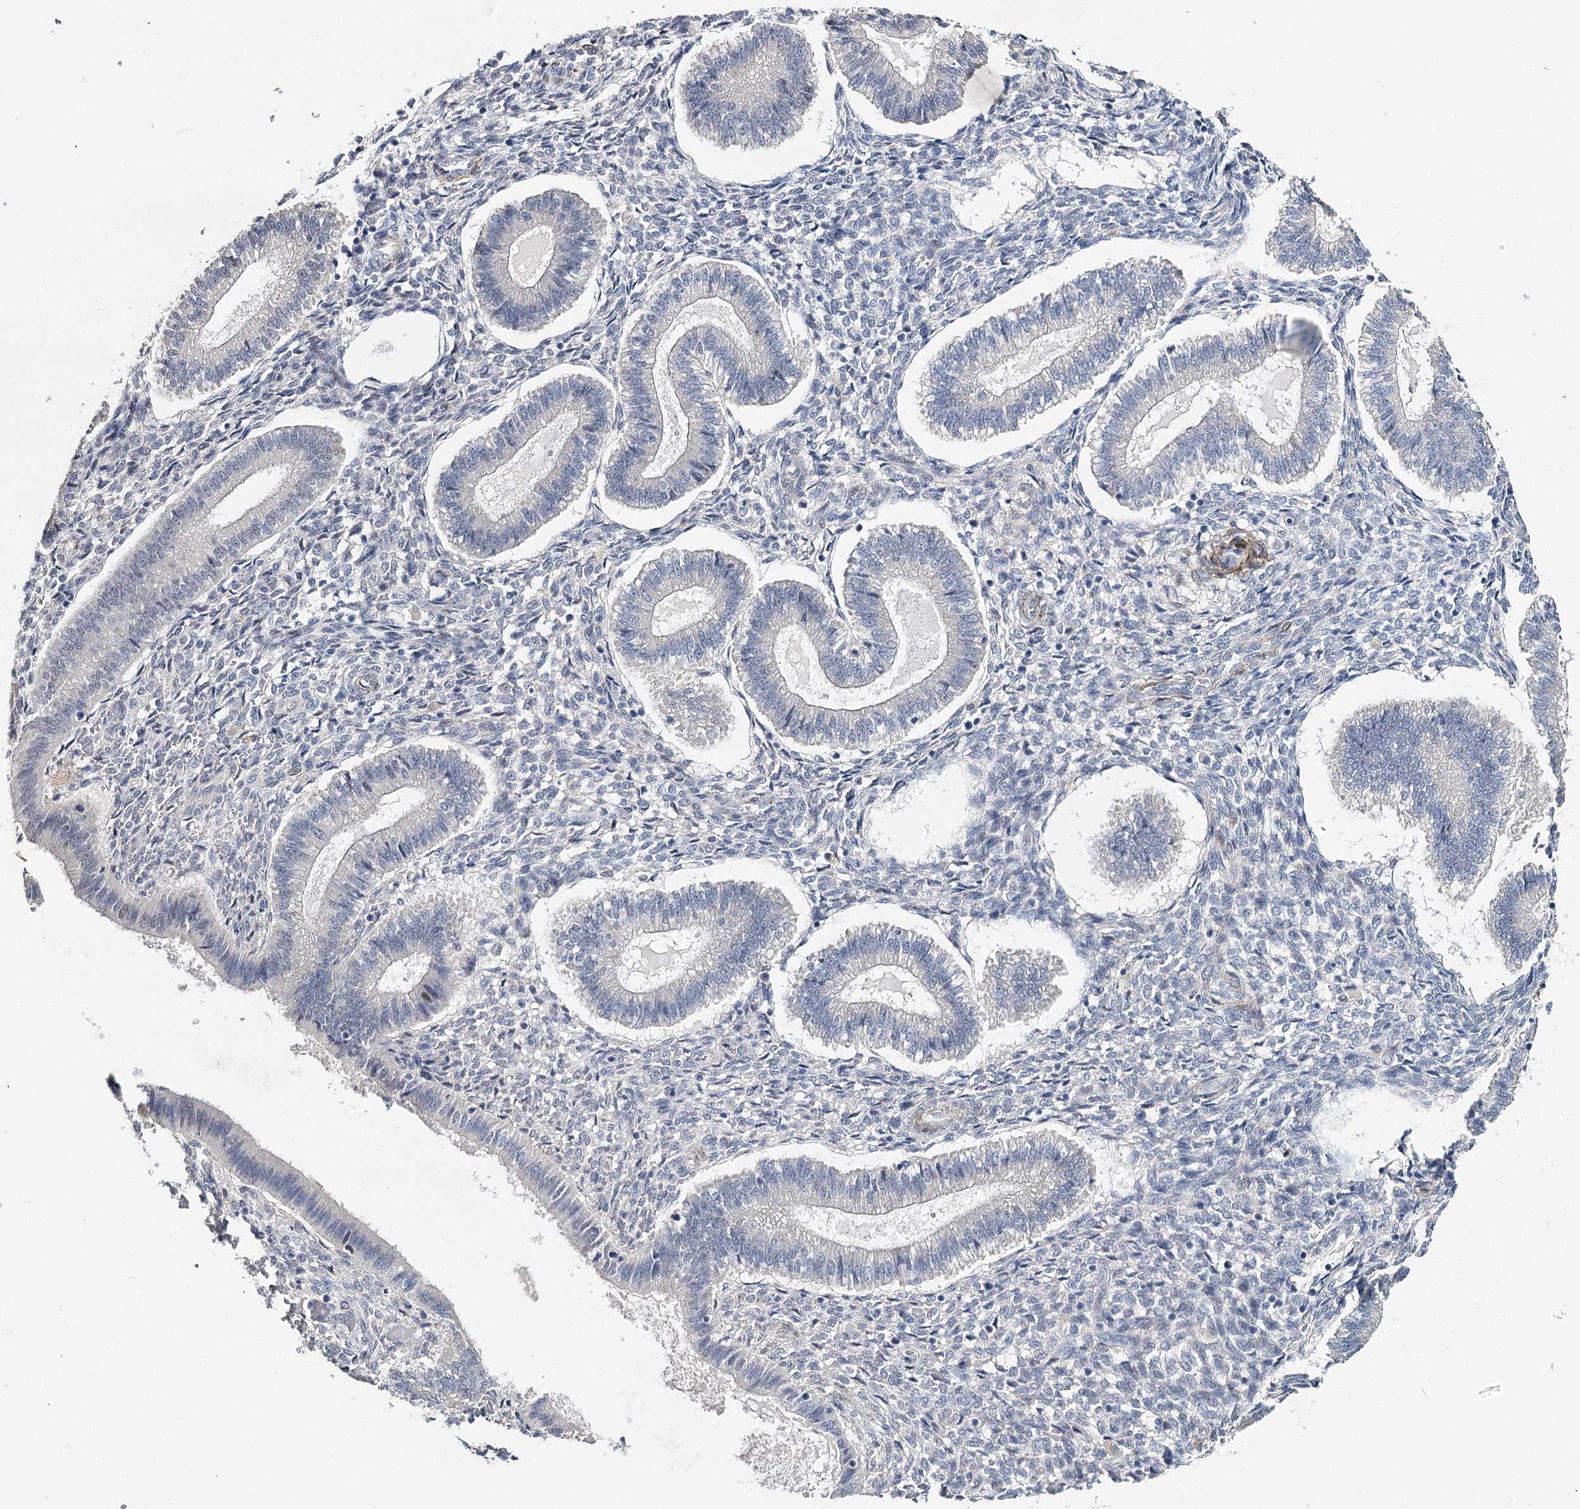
{"staining": {"intensity": "negative", "quantity": "none", "location": "none"}, "tissue": "endometrium", "cell_type": "Cells in endometrial stroma", "image_type": "normal", "snomed": [{"axis": "morphology", "description": "Normal tissue, NOS"}, {"axis": "topography", "description": "Endometrium"}], "caption": "IHC photomicrograph of unremarkable endometrium: human endometrium stained with DAB reveals no significant protein positivity in cells in endometrial stroma. Nuclei are stained in blue.", "gene": "CFAP46", "patient": {"sex": "female", "age": 25}}